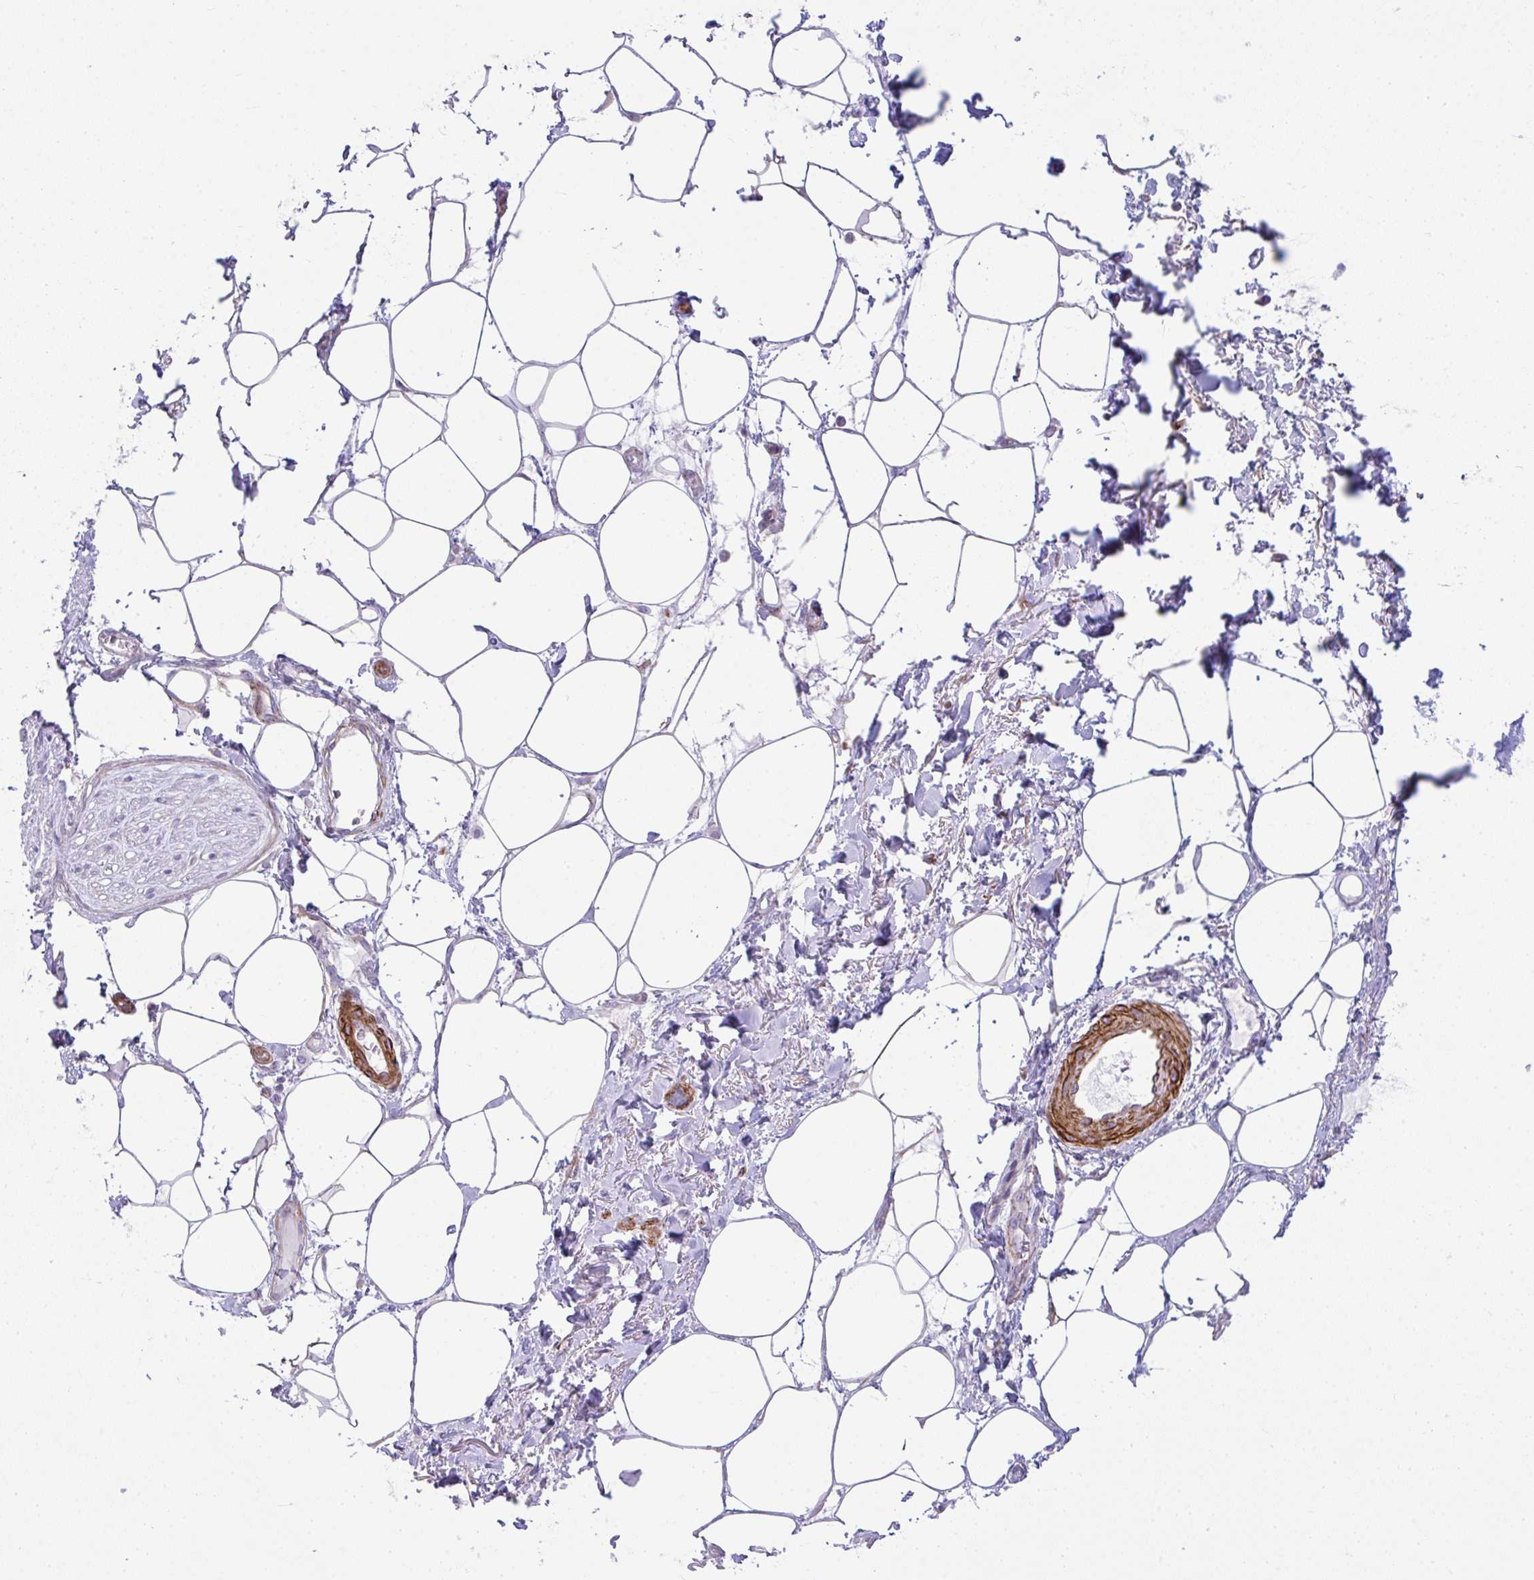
{"staining": {"intensity": "negative", "quantity": "none", "location": "none"}, "tissue": "adipose tissue", "cell_type": "Adipocytes", "image_type": "normal", "snomed": [{"axis": "morphology", "description": "Normal tissue, NOS"}, {"axis": "topography", "description": "Vagina"}, {"axis": "topography", "description": "Peripheral nerve tissue"}], "caption": "The histopathology image displays no staining of adipocytes in normal adipose tissue.", "gene": "CDRT15", "patient": {"sex": "female", "age": 71}}